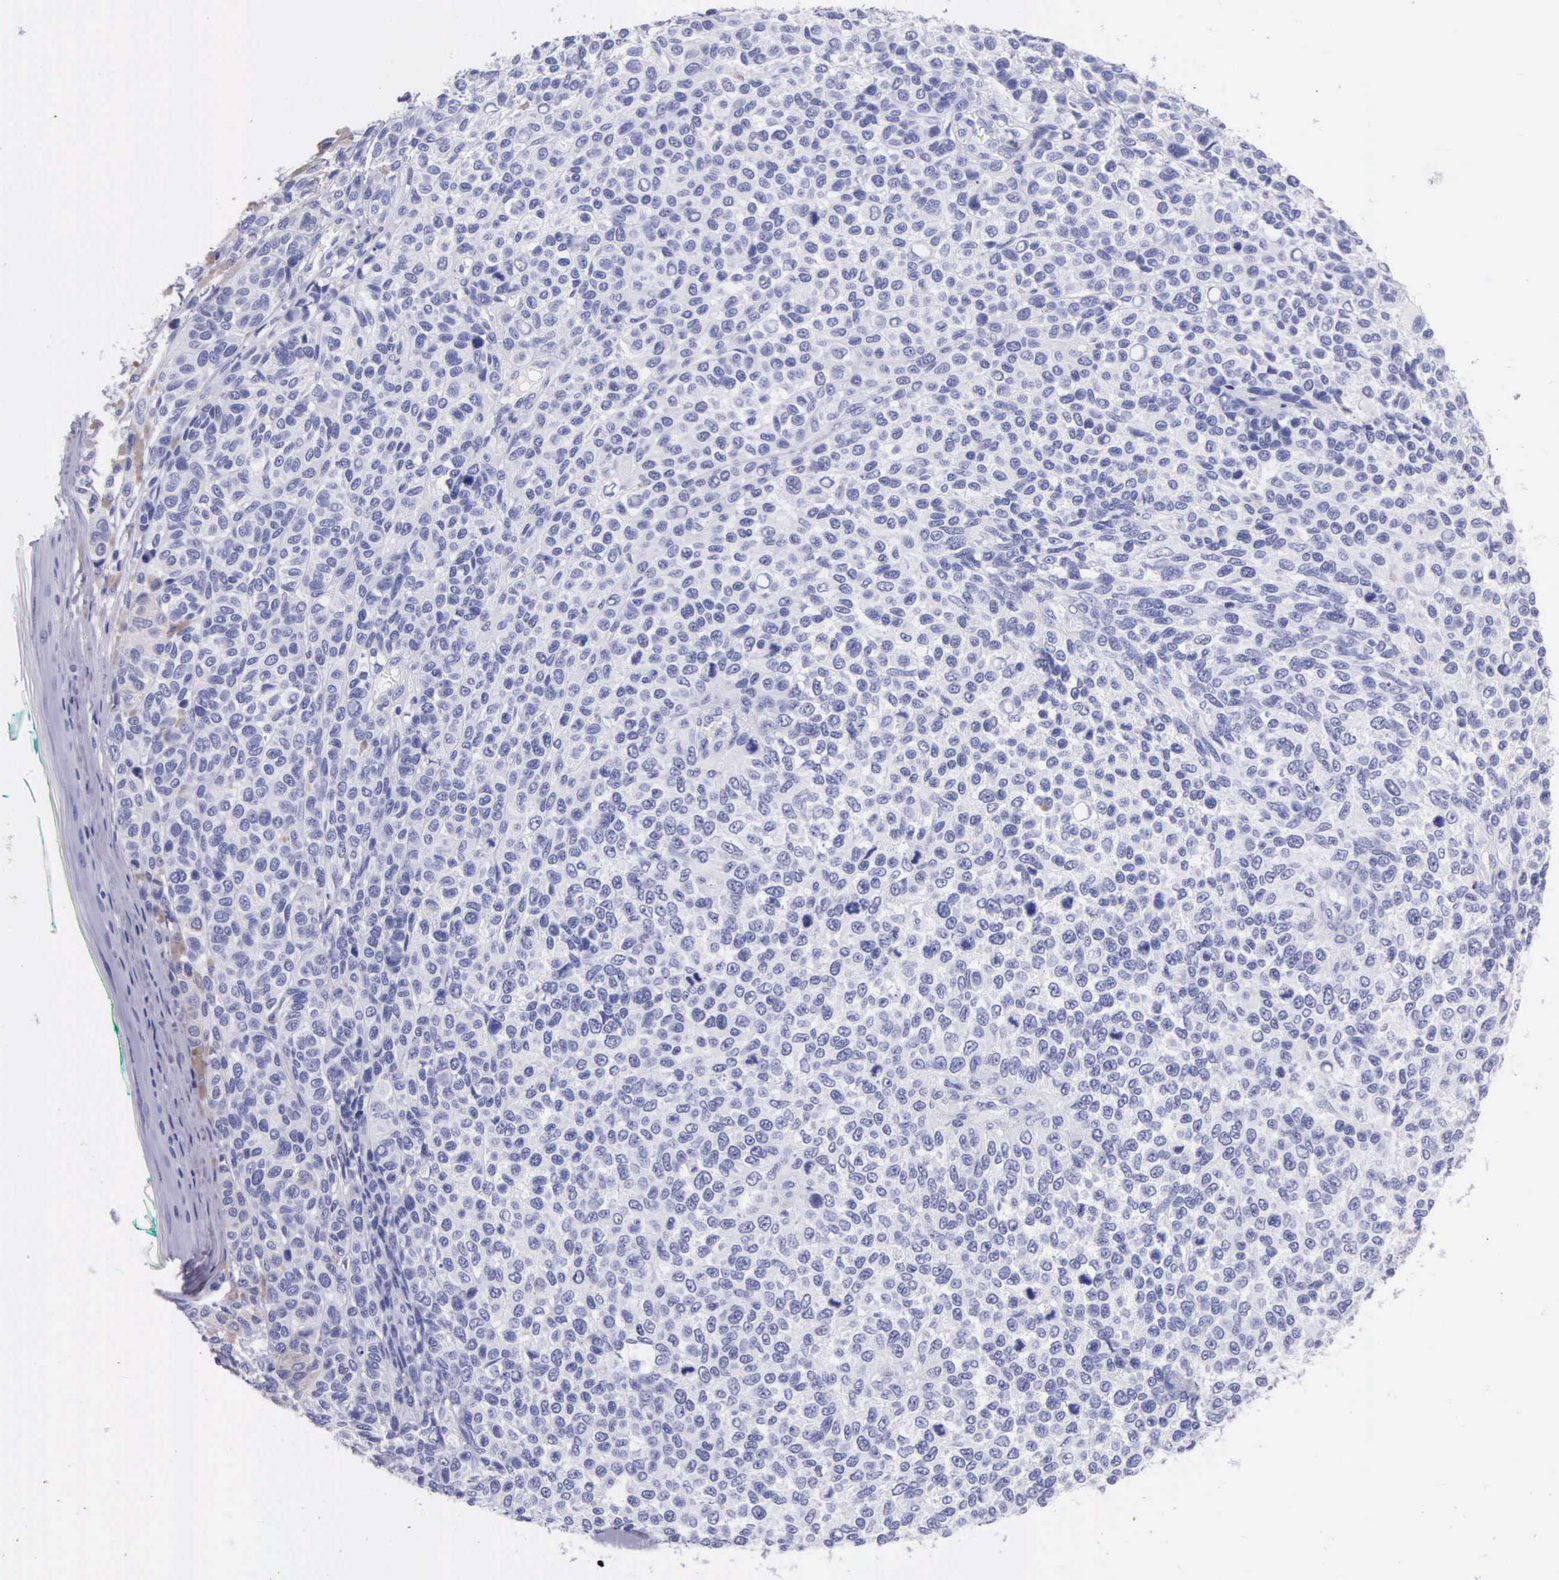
{"staining": {"intensity": "negative", "quantity": "none", "location": "none"}, "tissue": "melanoma", "cell_type": "Tumor cells", "image_type": "cancer", "snomed": [{"axis": "morphology", "description": "Malignant melanoma, NOS"}, {"axis": "topography", "description": "Skin"}], "caption": "Protein analysis of melanoma reveals no significant staining in tumor cells.", "gene": "KLK3", "patient": {"sex": "female", "age": 85}}